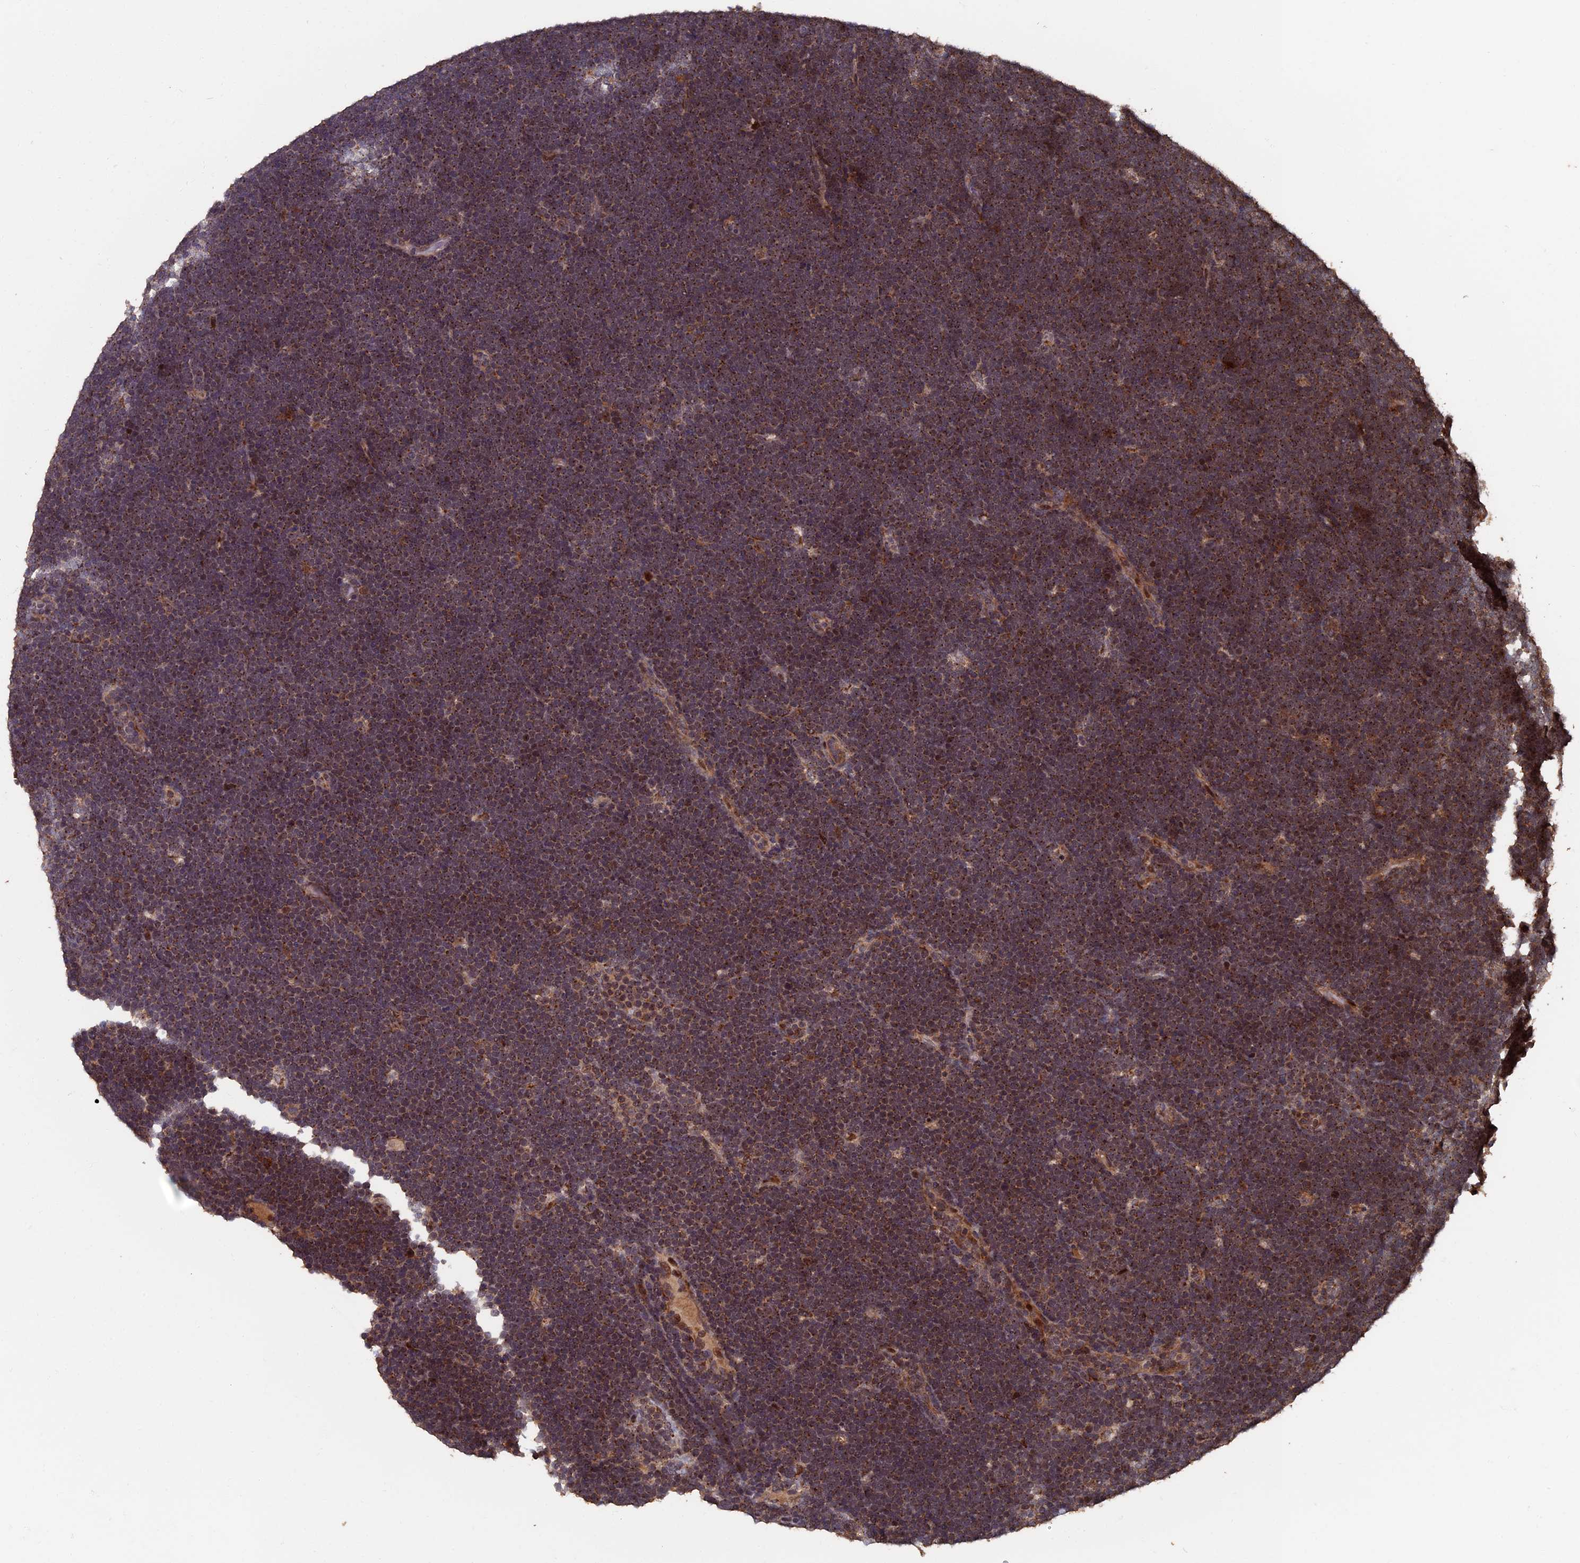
{"staining": {"intensity": "weak", "quantity": ">75%", "location": "cytoplasmic/membranous"}, "tissue": "lymphoma", "cell_type": "Tumor cells", "image_type": "cancer", "snomed": [{"axis": "morphology", "description": "Malignant lymphoma, non-Hodgkin's type, High grade"}, {"axis": "topography", "description": "Lymph node"}], "caption": "Immunohistochemical staining of human lymphoma shows low levels of weak cytoplasmic/membranous protein positivity in about >75% of tumor cells.", "gene": "RASGRF1", "patient": {"sex": "male", "age": 13}}